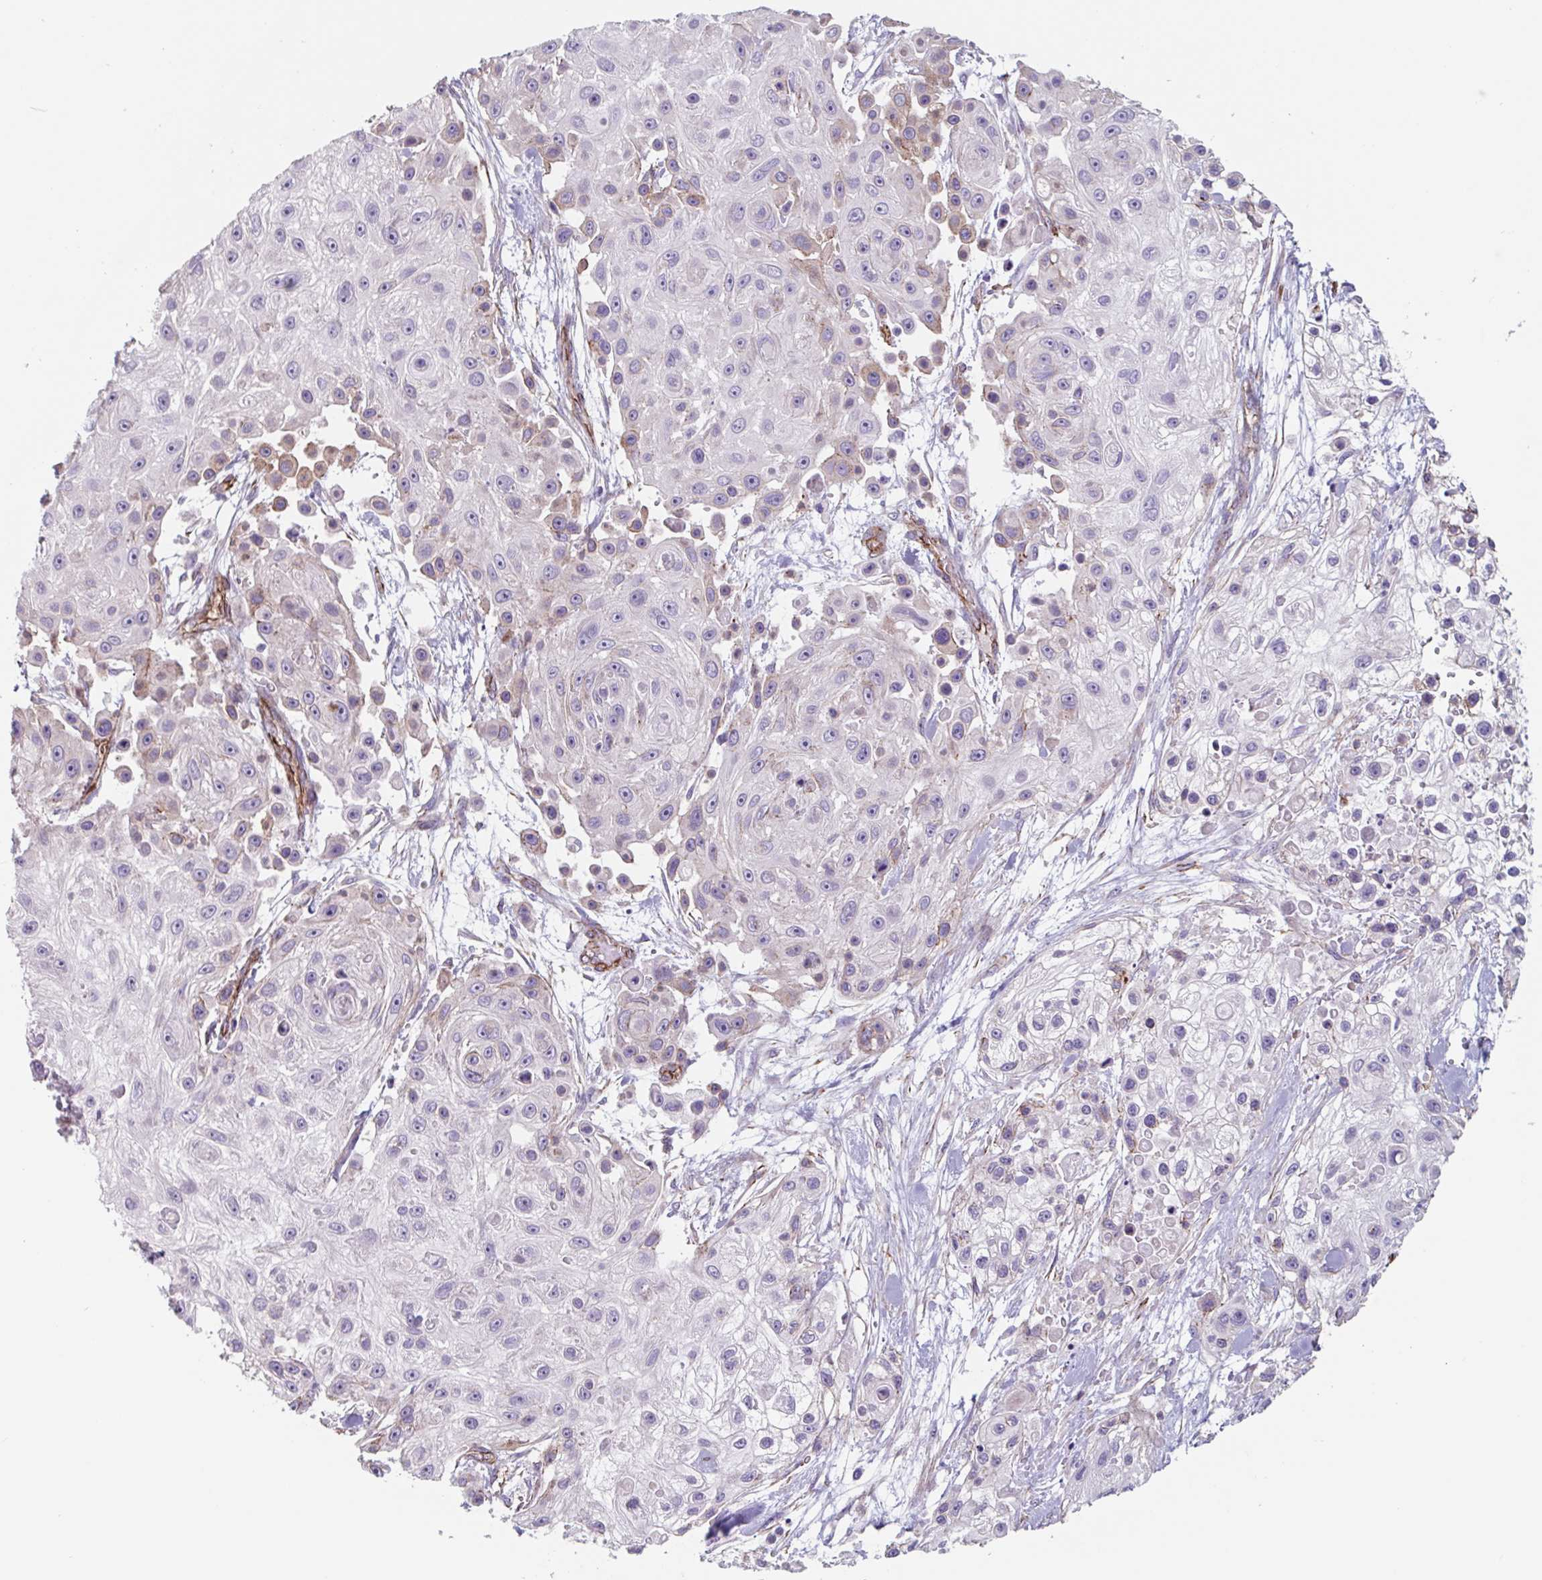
{"staining": {"intensity": "negative", "quantity": "none", "location": "none"}, "tissue": "skin cancer", "cell_type": "Tumor cells", "image_type": "cancer", "snomed": [{"axis": "morphology", "description": "Squamous cell carcinoma, NOS"}, {"axis": "topography", "description": "Skin"}], "caption": "Skin cancer was stained to show a protein in brown. There is no significant expression in tumor cells.", "gene": "CITED4", "patient": {"sex": "male", "age": 67}}